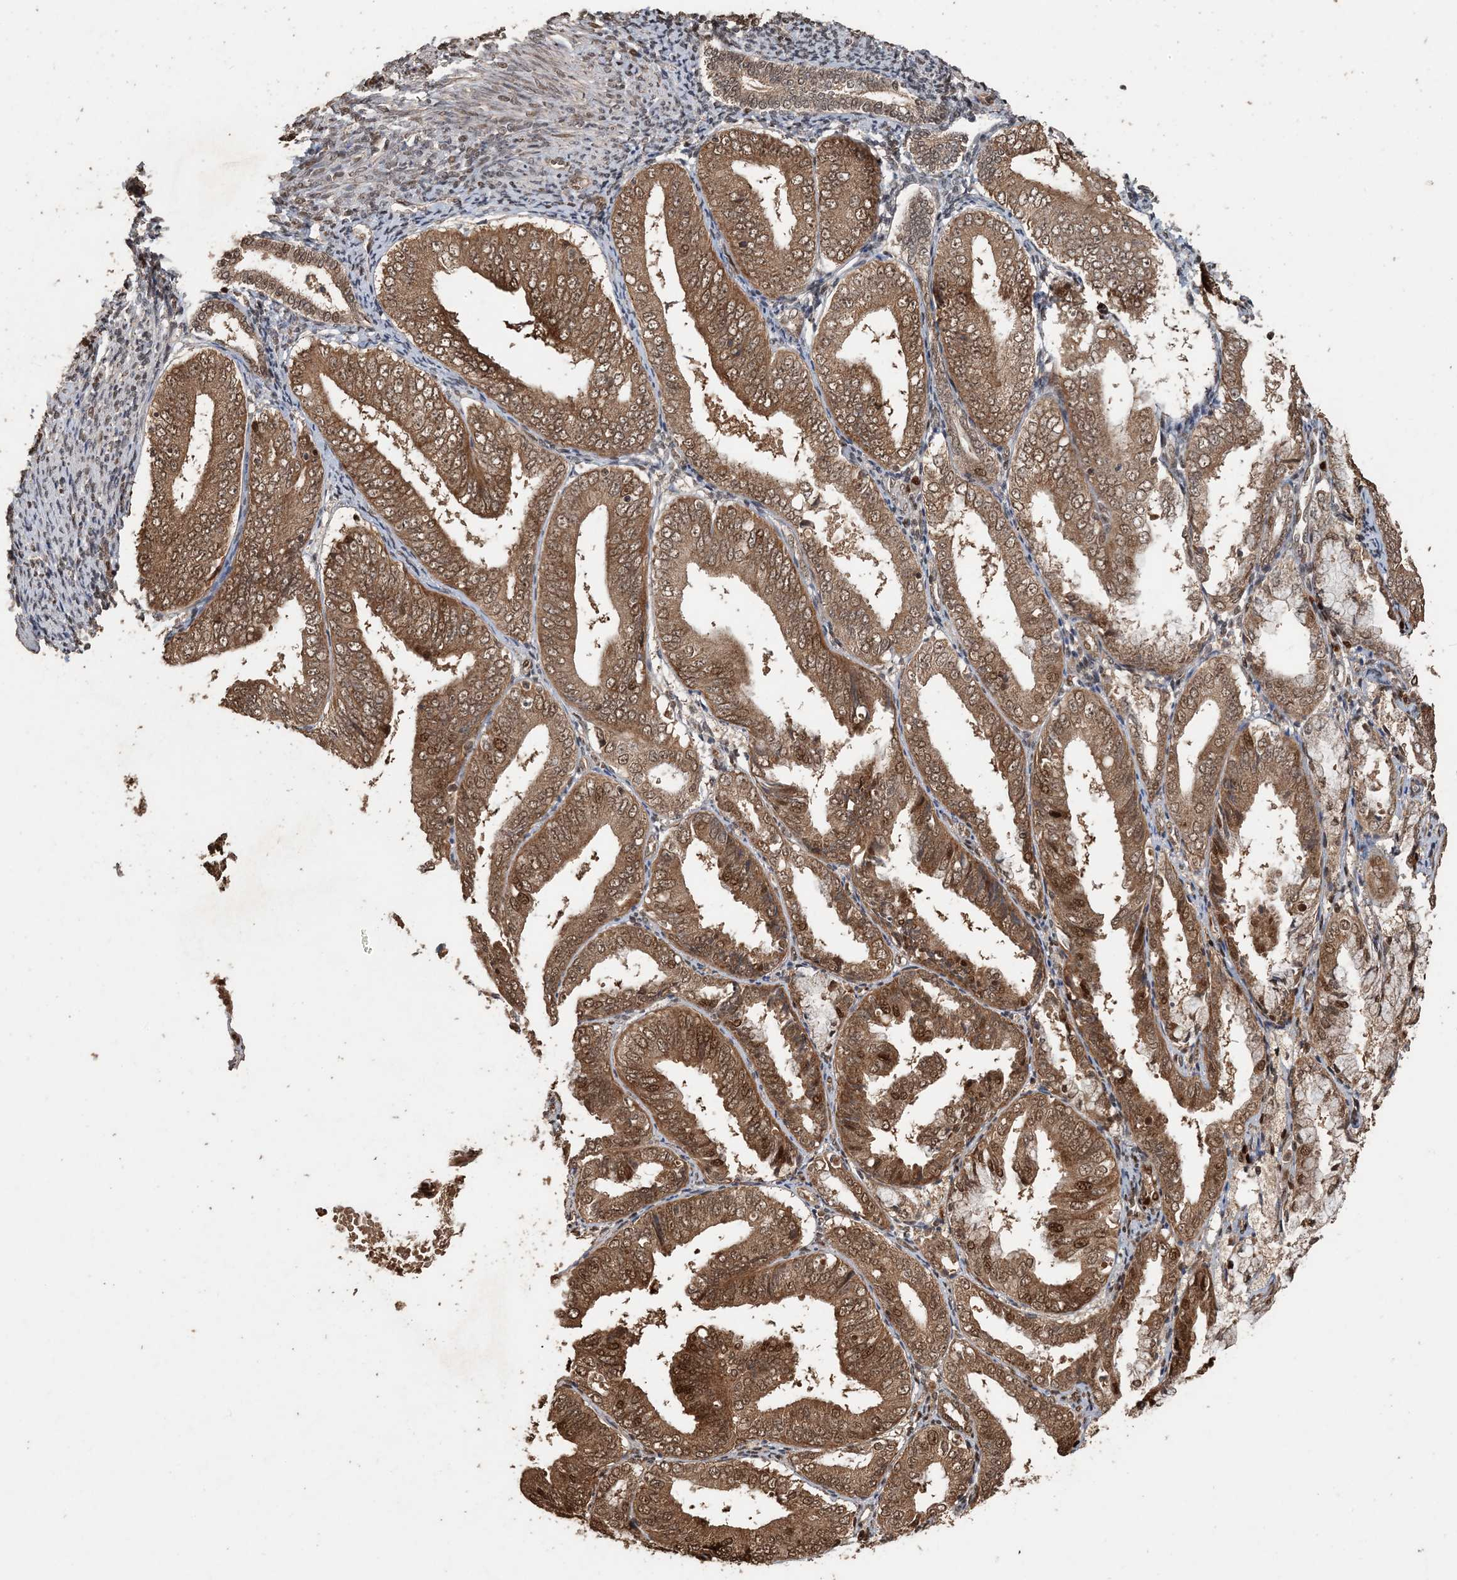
{"staining": {"intensity": "moderate", "quantity": ">75%", "location": "cytoplasmic/membranous,nuclear"}, "tissue": "endometrial cancer", "cell_type": "Tumor cells", "image_type": "cancer", "snomed": [{"axis": "morphology", "description": "Adenocarcinoma, NOS"}, {"axis": "topography", "description": "Endometrium"}], "caption": "Human endometrial cancer (adenocarcinoma) stained for a protein (brown) demonstrates moderate cytoplasmic/membranous and nuclear positive staining in approximately >75% of tumor cells.", "gene": "ATP13A2", "patient": {"sex": "female", "age": 63}}